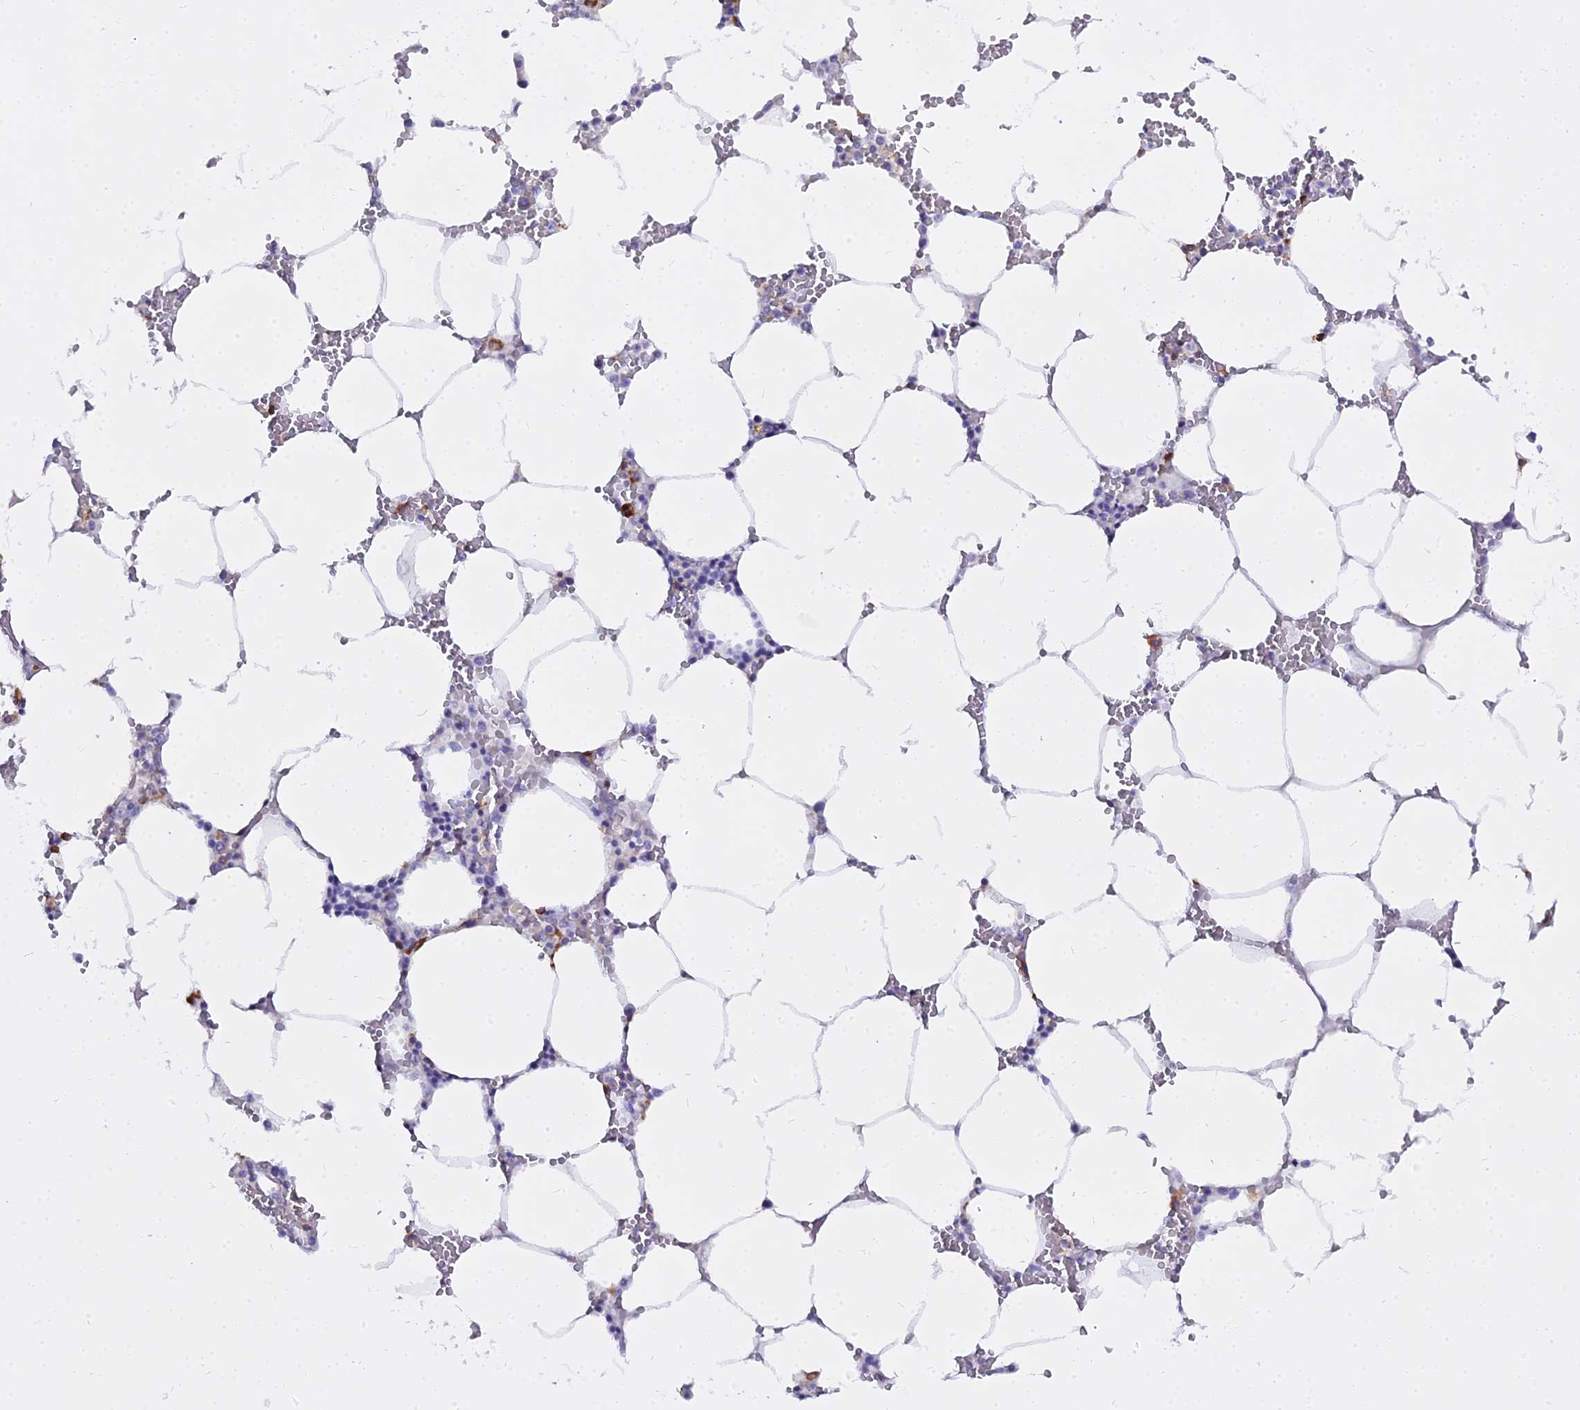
{"staining": {"intensity": "moderate", "quantity": "<25%", "location": "cytoplasmic/membranous"}, "tissue": "bone marrow", "cell_type": "Hematopoietic cells", "image_type": "normal", "snomed": [{"axis": "morphology", "description": "Normal tissue, NOS"}, {"axis": "topography", "description": "Bone marrow"}], "caption": "Immunohistochemical staining of normal bone marrow exhibits low levels of moderate cytoplasmic/membranous positivity in approximately <25% of hematopoietic cells.", "gene": "CD5", "patient": {"sex": "male", "age": 70}}